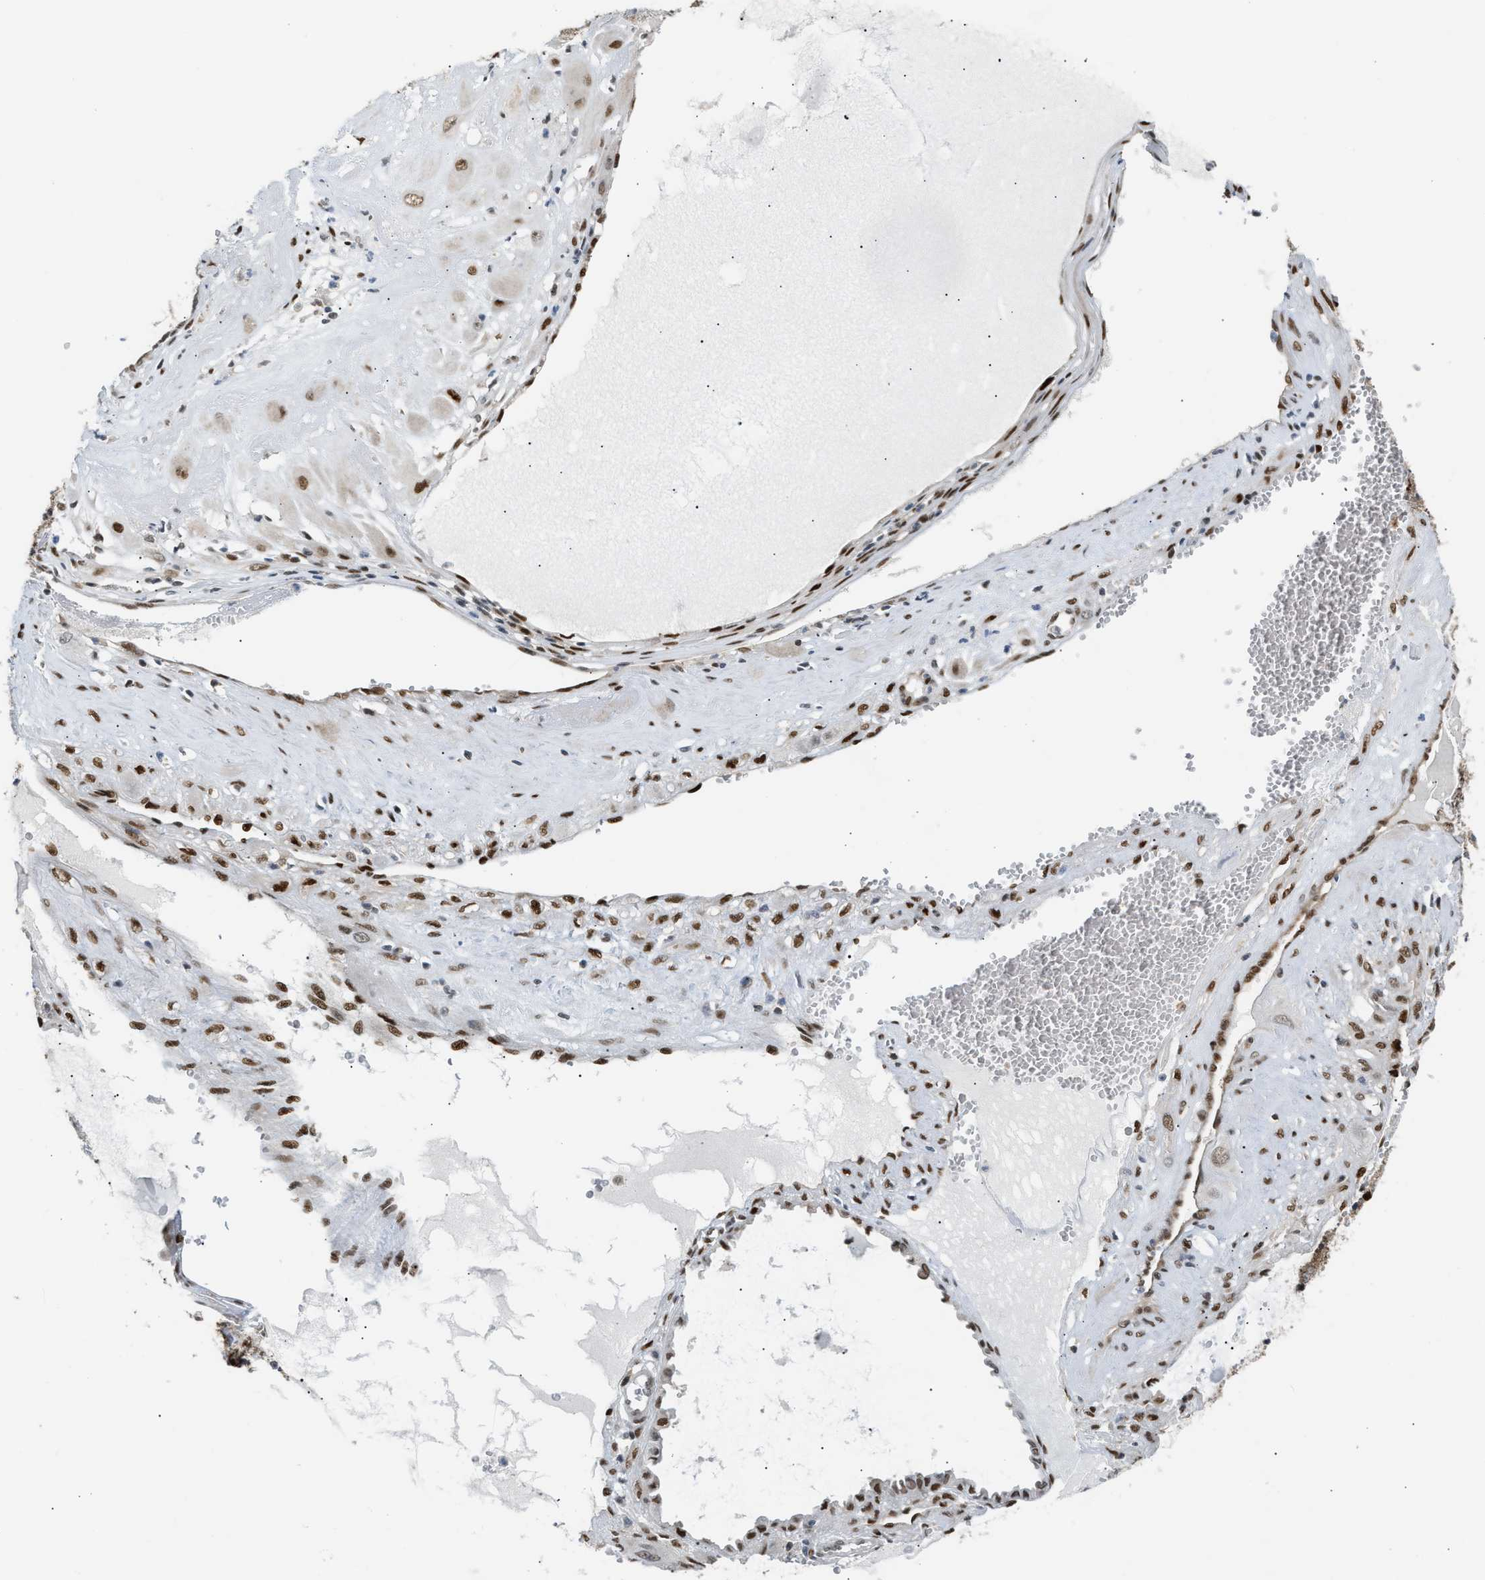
{"staining": {"intensity": "strong", "quantity": ">75%", "location": "nuclear"}, "tissue": "cervical cancer", "cell_type": "Tumor cells", "image_type": "cancer", "snomed": [{"axis": "morphology", "description": "Squamous cell carcinoma, NOS"}, {"axis": "topography", "description": "Cervix"}], "caption": "An IHC micrograph of tumor tissue is shown. Protein staining in brown labels strong nuclear positivity in cervical cancer (squamous cell carcinoma) within tumor cells. Nuclei are stained in blue.", "gene": "SSBP2", "patient": {"sex": "female", "age": 34}}